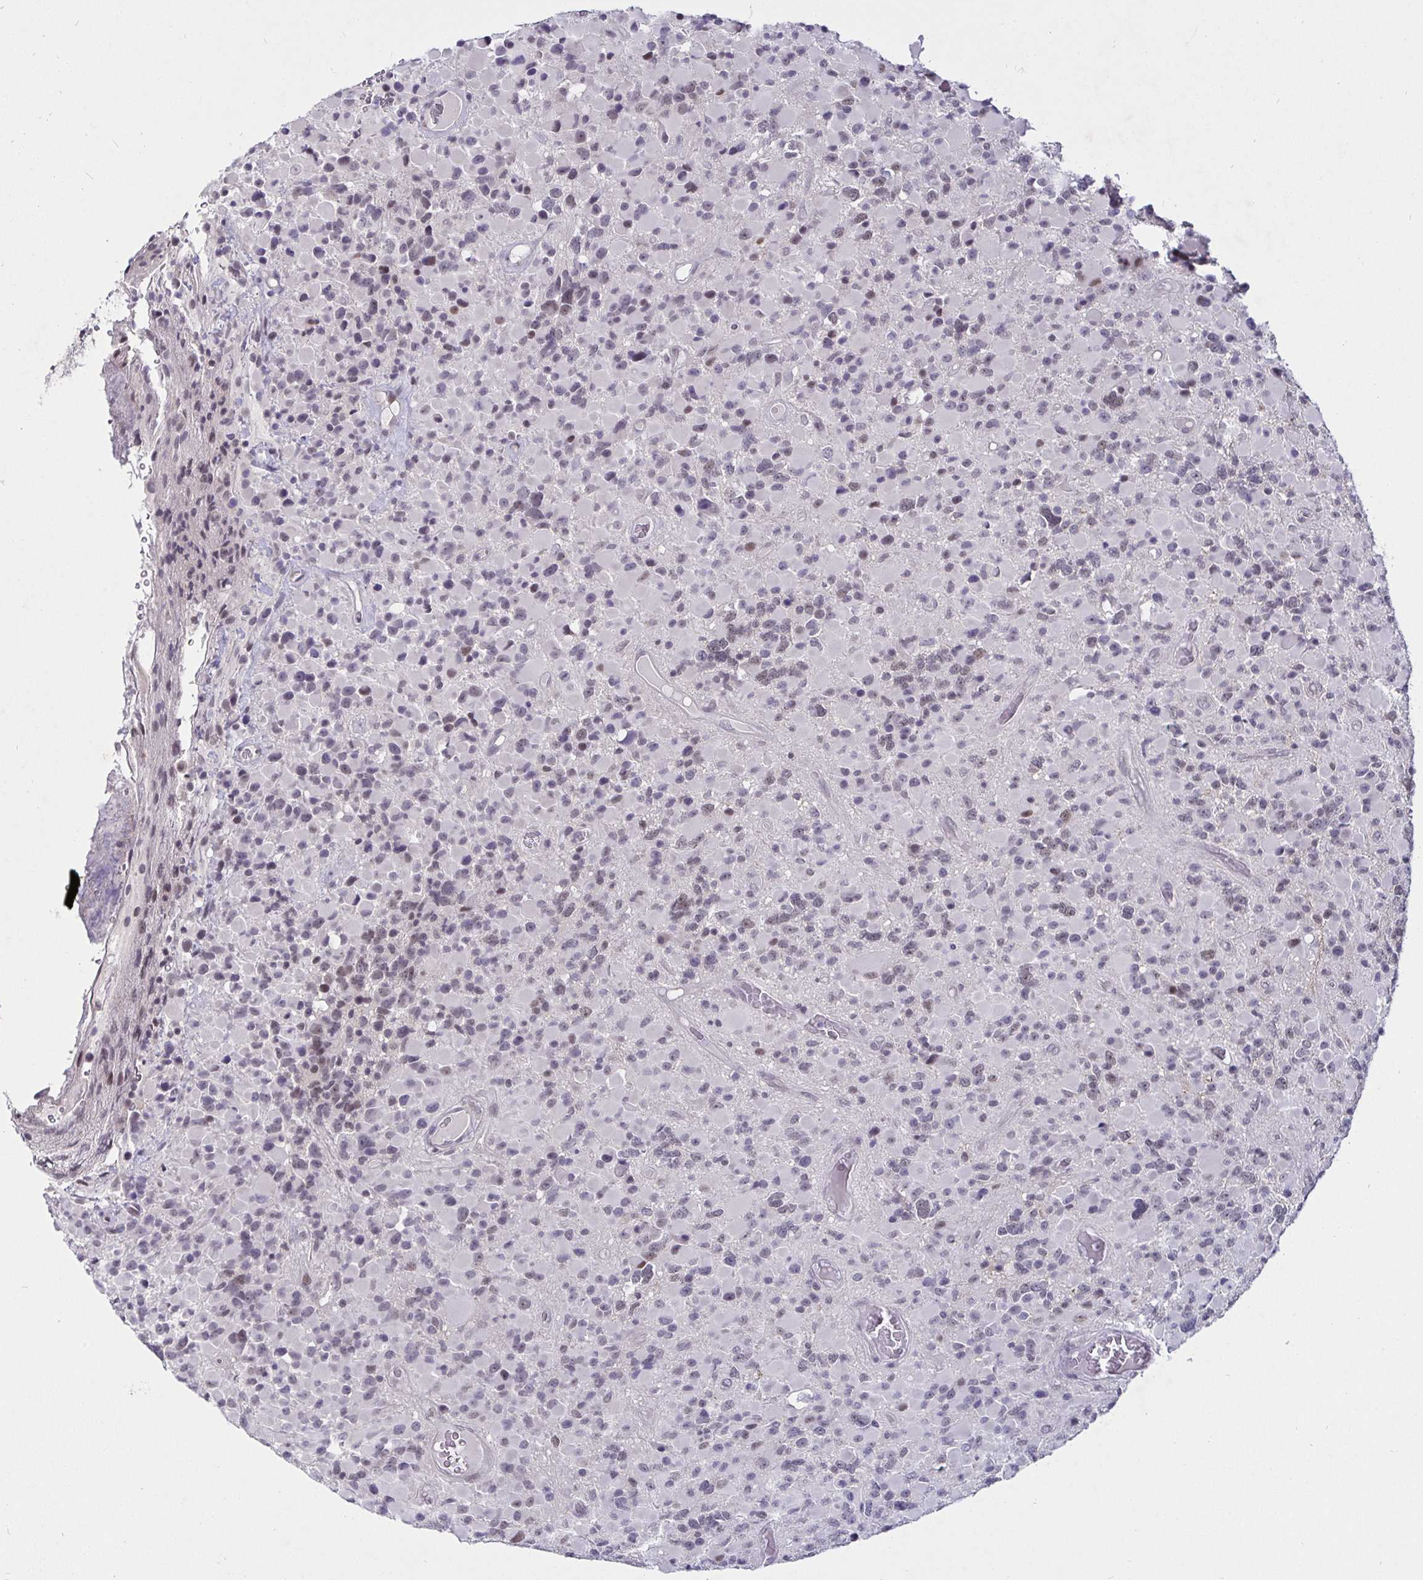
{"staining": {"intensity": "weak", "quantity": "<25%", "location": "nuclear"}, "tissue": "glioma", "cell_type": "Tumor cells", "image_type": "cancer", "snomed": [{"axis": "morphology", "description": "Glioma, malignant, High grade"}, {"axis": "topography", "description": "Brain"}], "caption": "The histopathology image reveals no staining of tumor cells in glioma.", "gene": "MLH1", "patient": {"sex": "female", "age": 40}}